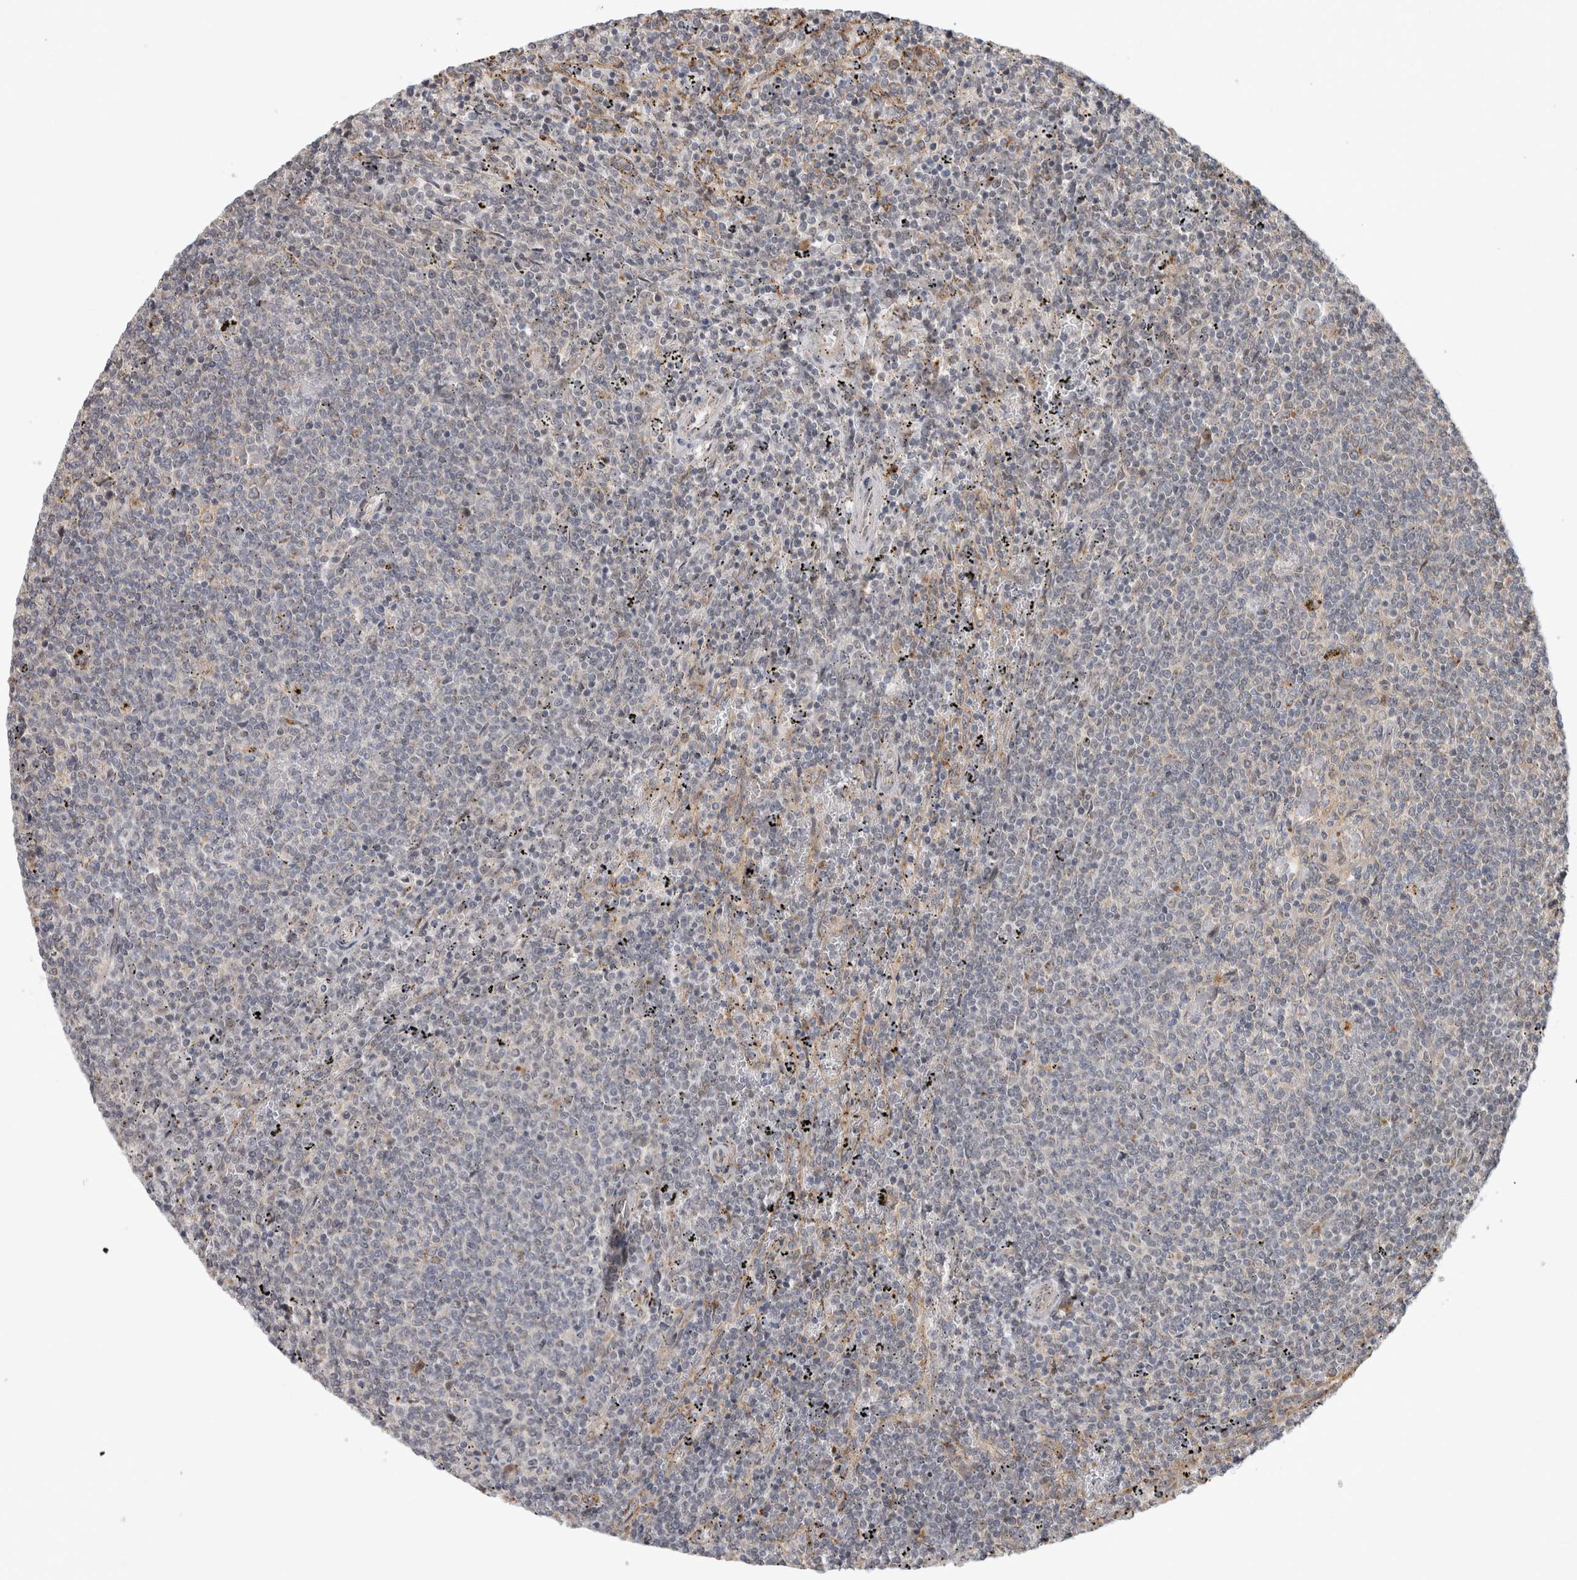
{"staining": {"intensity": "negative", "quantity": "none", "location": "none"}, "tissue": "lymphoma", "cell_type": "Tumor cells", "image_type": "cancer", "snomed": [{"axis": "morphology", "description": "Malignant lymphoma, non-Hodgkin's type, Low grade"}, {"axis": "topography", "description": "Spleen"}], "caption": "Tumor cells show no significant protein staining in low-grade malignant lymphoma, non-Hodgkin's type.", "gene": "NAB2", "patient": {"sex": "female", "age": 50}}